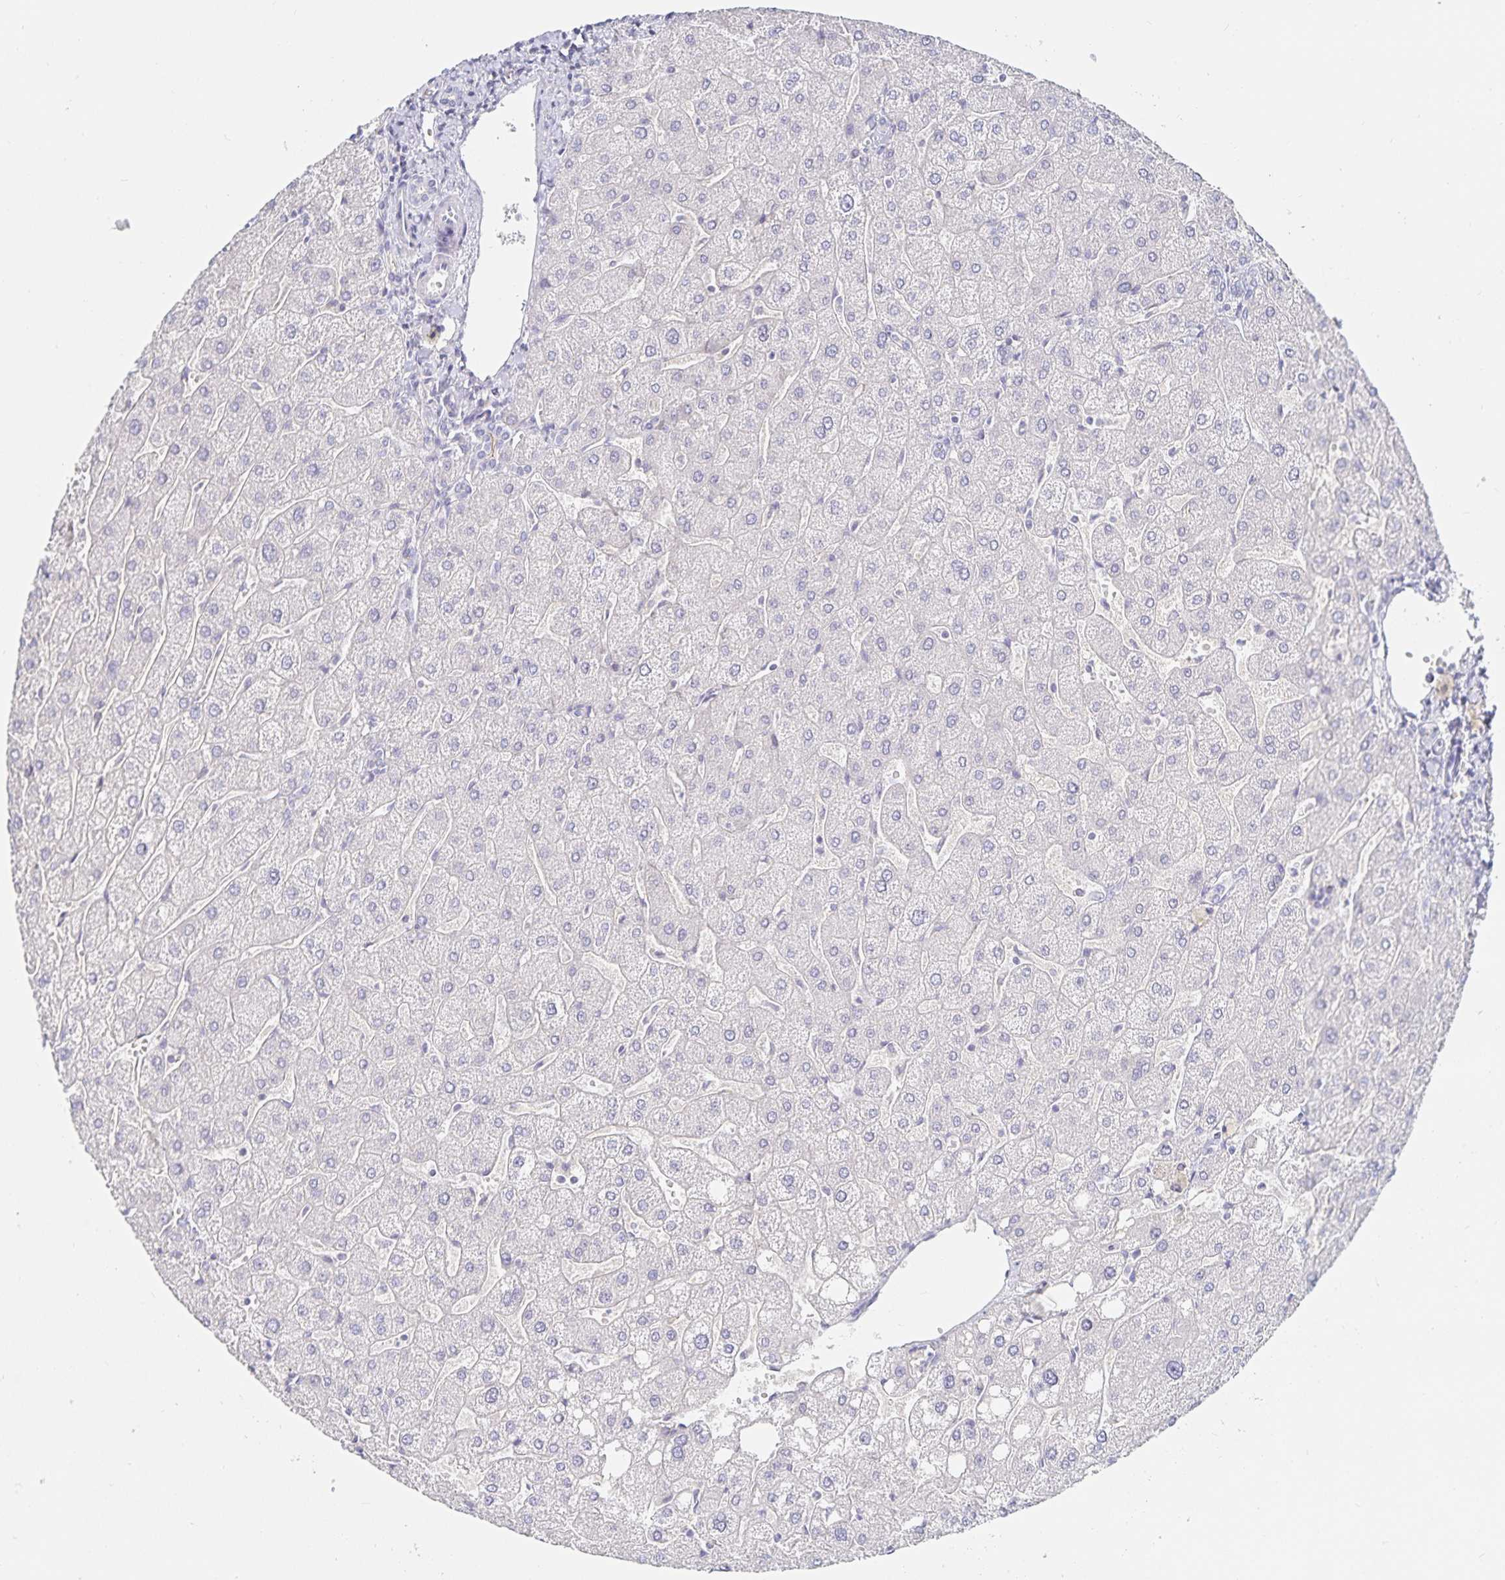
{"staining": {"intensity": "negative", "quantity": "none", "location": "none"}, "tissue": "liver", "cell_type": "Cholangiocytes", "image_type": "normal", "snomed": [{"axis": "morphology", "description": "Normal tissue, NOS"}, {"axis": "topography", "description": "Liver"}], "caption": "DAB (3,3'-diaminobenzidine) immunohistochemical staining of unremarkable human liver exhibits no significant positivity in cholangiocytes.", "gene": "SFTPA1", "patient": {"sex": "male", "age": 67}}